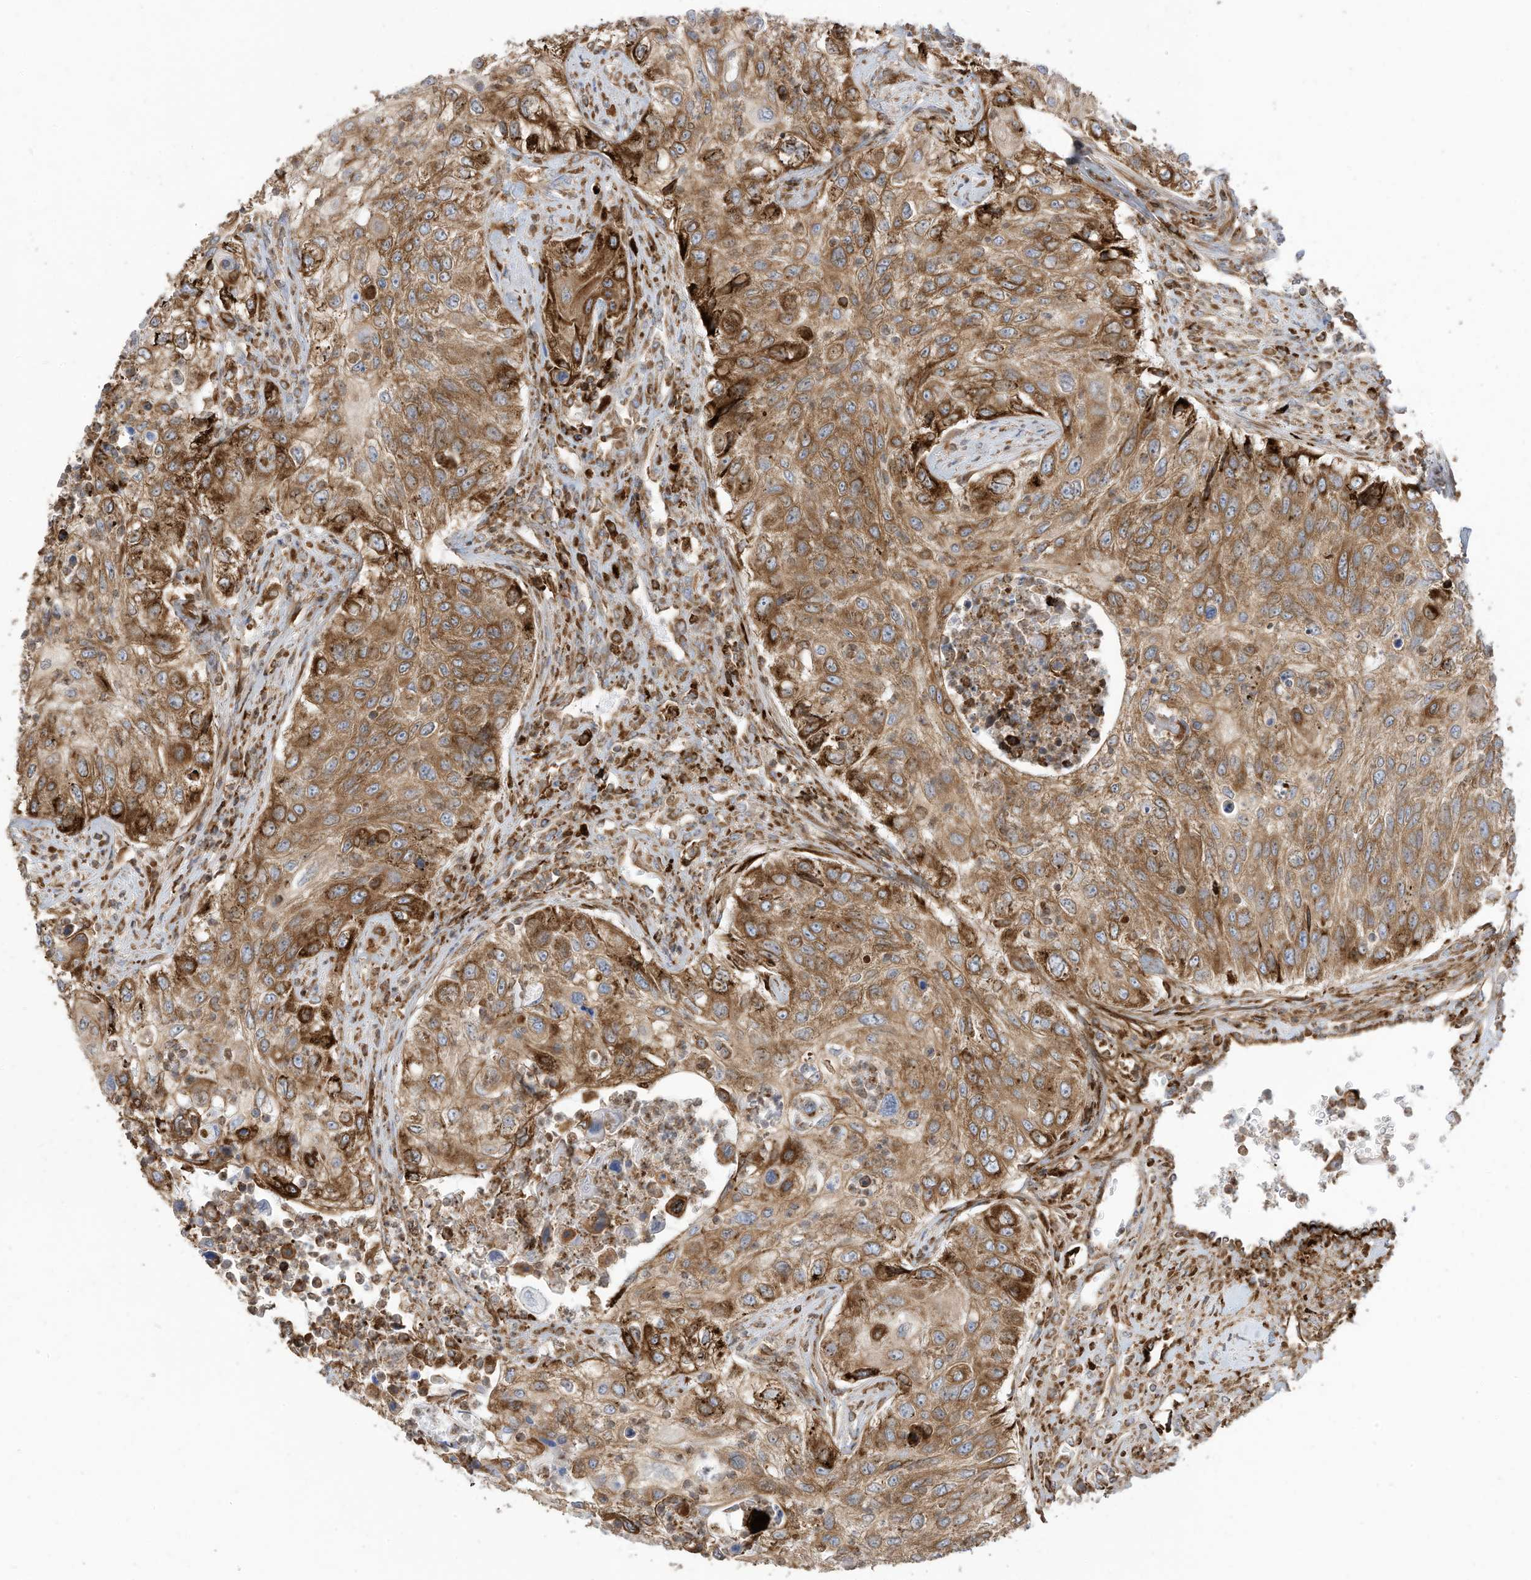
{"staining": {"intensity": "moderate", "quantity": ">75%", "location": "cytoplasmic/membranous"}, "tissue": "urothelial cancer", "cell_type": "Tumor cells", "image_type": "cancer", "snomed": [{"axis": "morphology", "description": "Urothelial carcinoma, High grade"}, {"axis": "topography", "description": "Urinary bladder"}], "caption": "A brown stain shows moderate cytoplasmic/membranous positivity of a protein in urothelial cancer tumor cells.", "gene": "TRNAU1AP", "patient": {"sex": "female", "age": 60}}